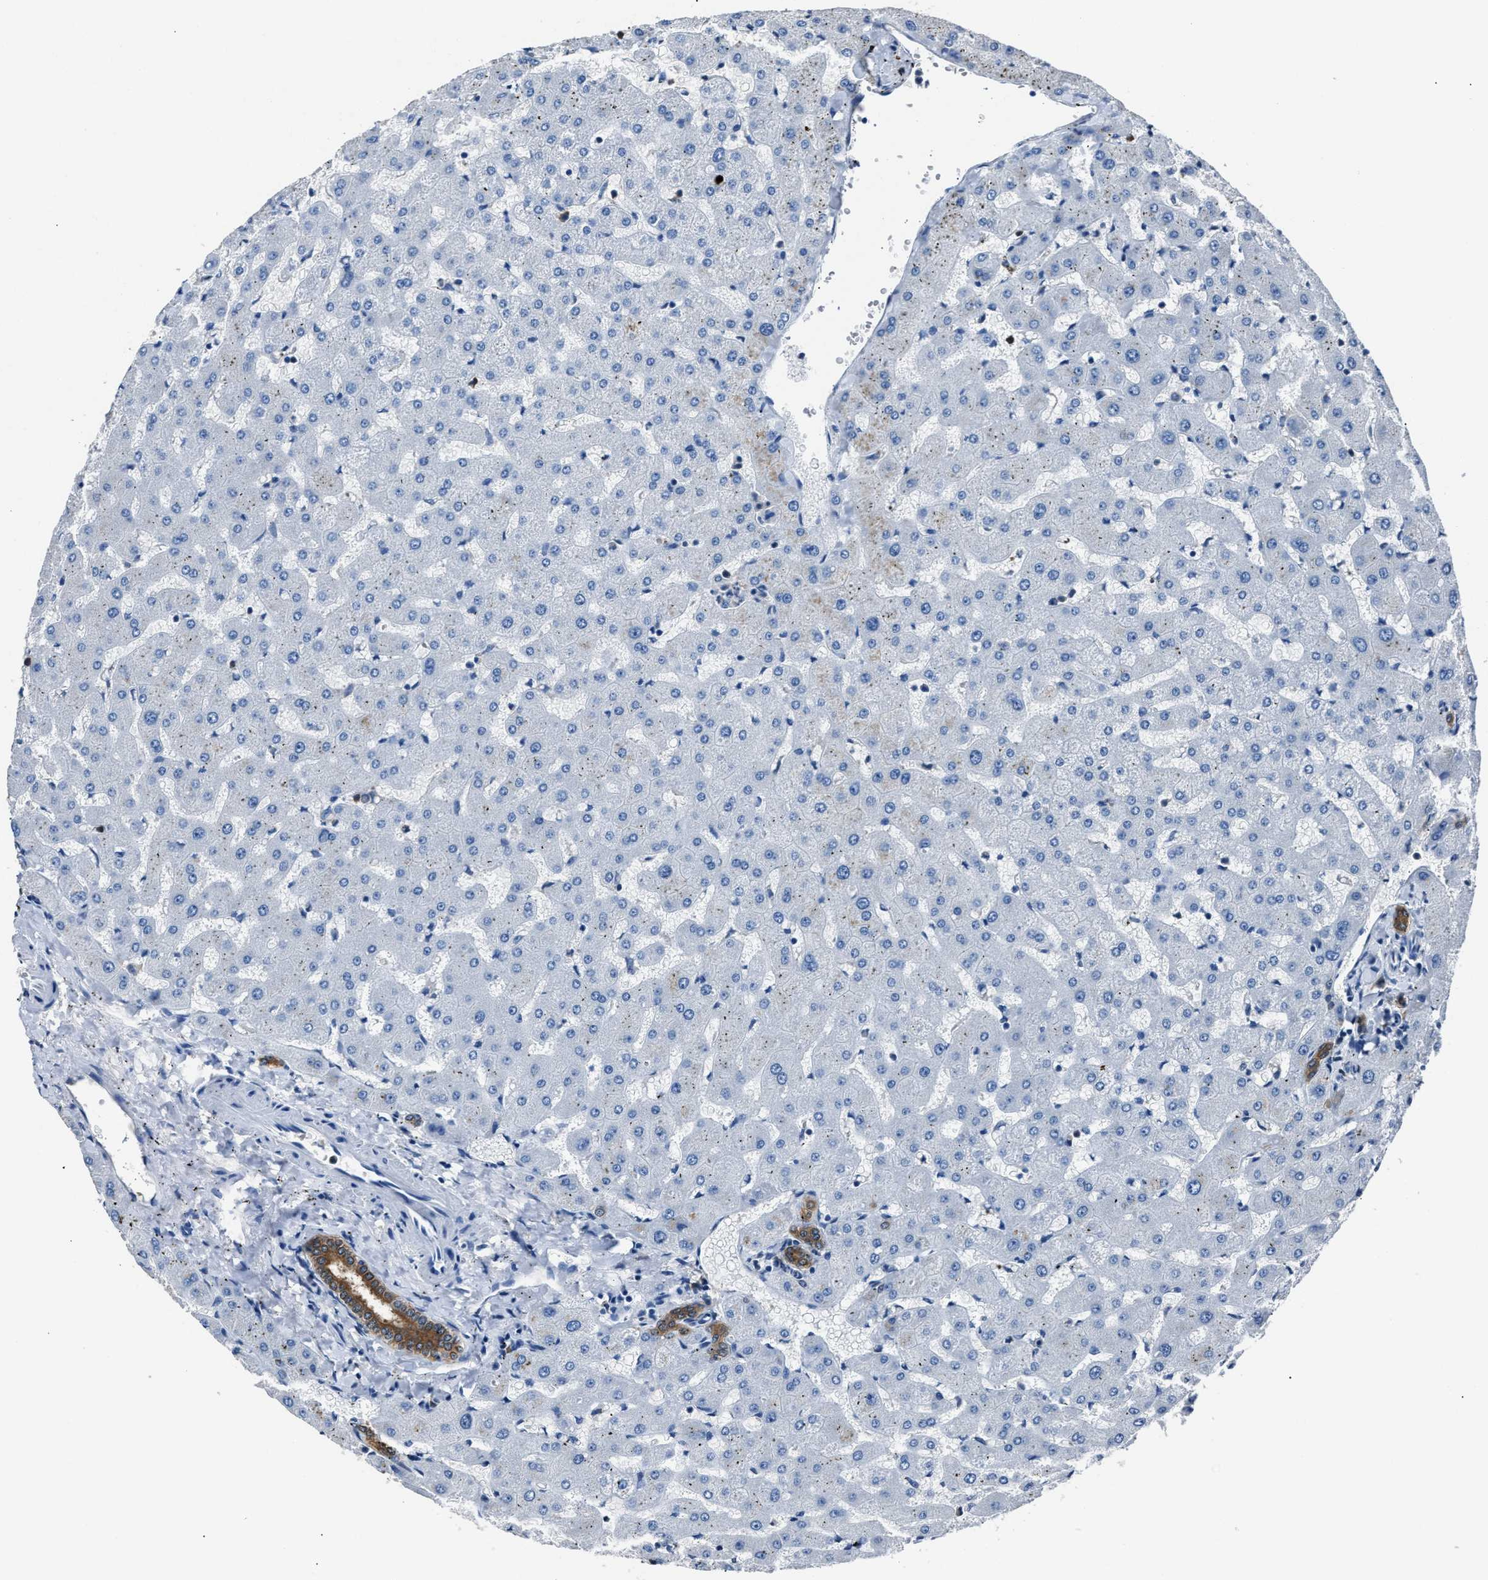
{"staining": {"intensity": "strong", "quantity": ">75%", "location": "cytoplasmic/membranous"}, "tissue": "liver", "cell_type": "Cholangiocytes", "image_type": "normal", "snomed": [{"axis": "morphology", "description": "Normal tissue, NOS"}, {"axis": "topography", "description": "Liver"}], "caption": "IHC photomicrograph of unremarkable liver: liver stained using immunohistochemistry shows high levels of strong protein expression localized specifically in the cytoplasmic/membranous of cholangiocytes, appearing as a cytoplasmic/membranous brown color.", "gene": "GSTP1", "patient": {"sex": "female", "age": 63}}